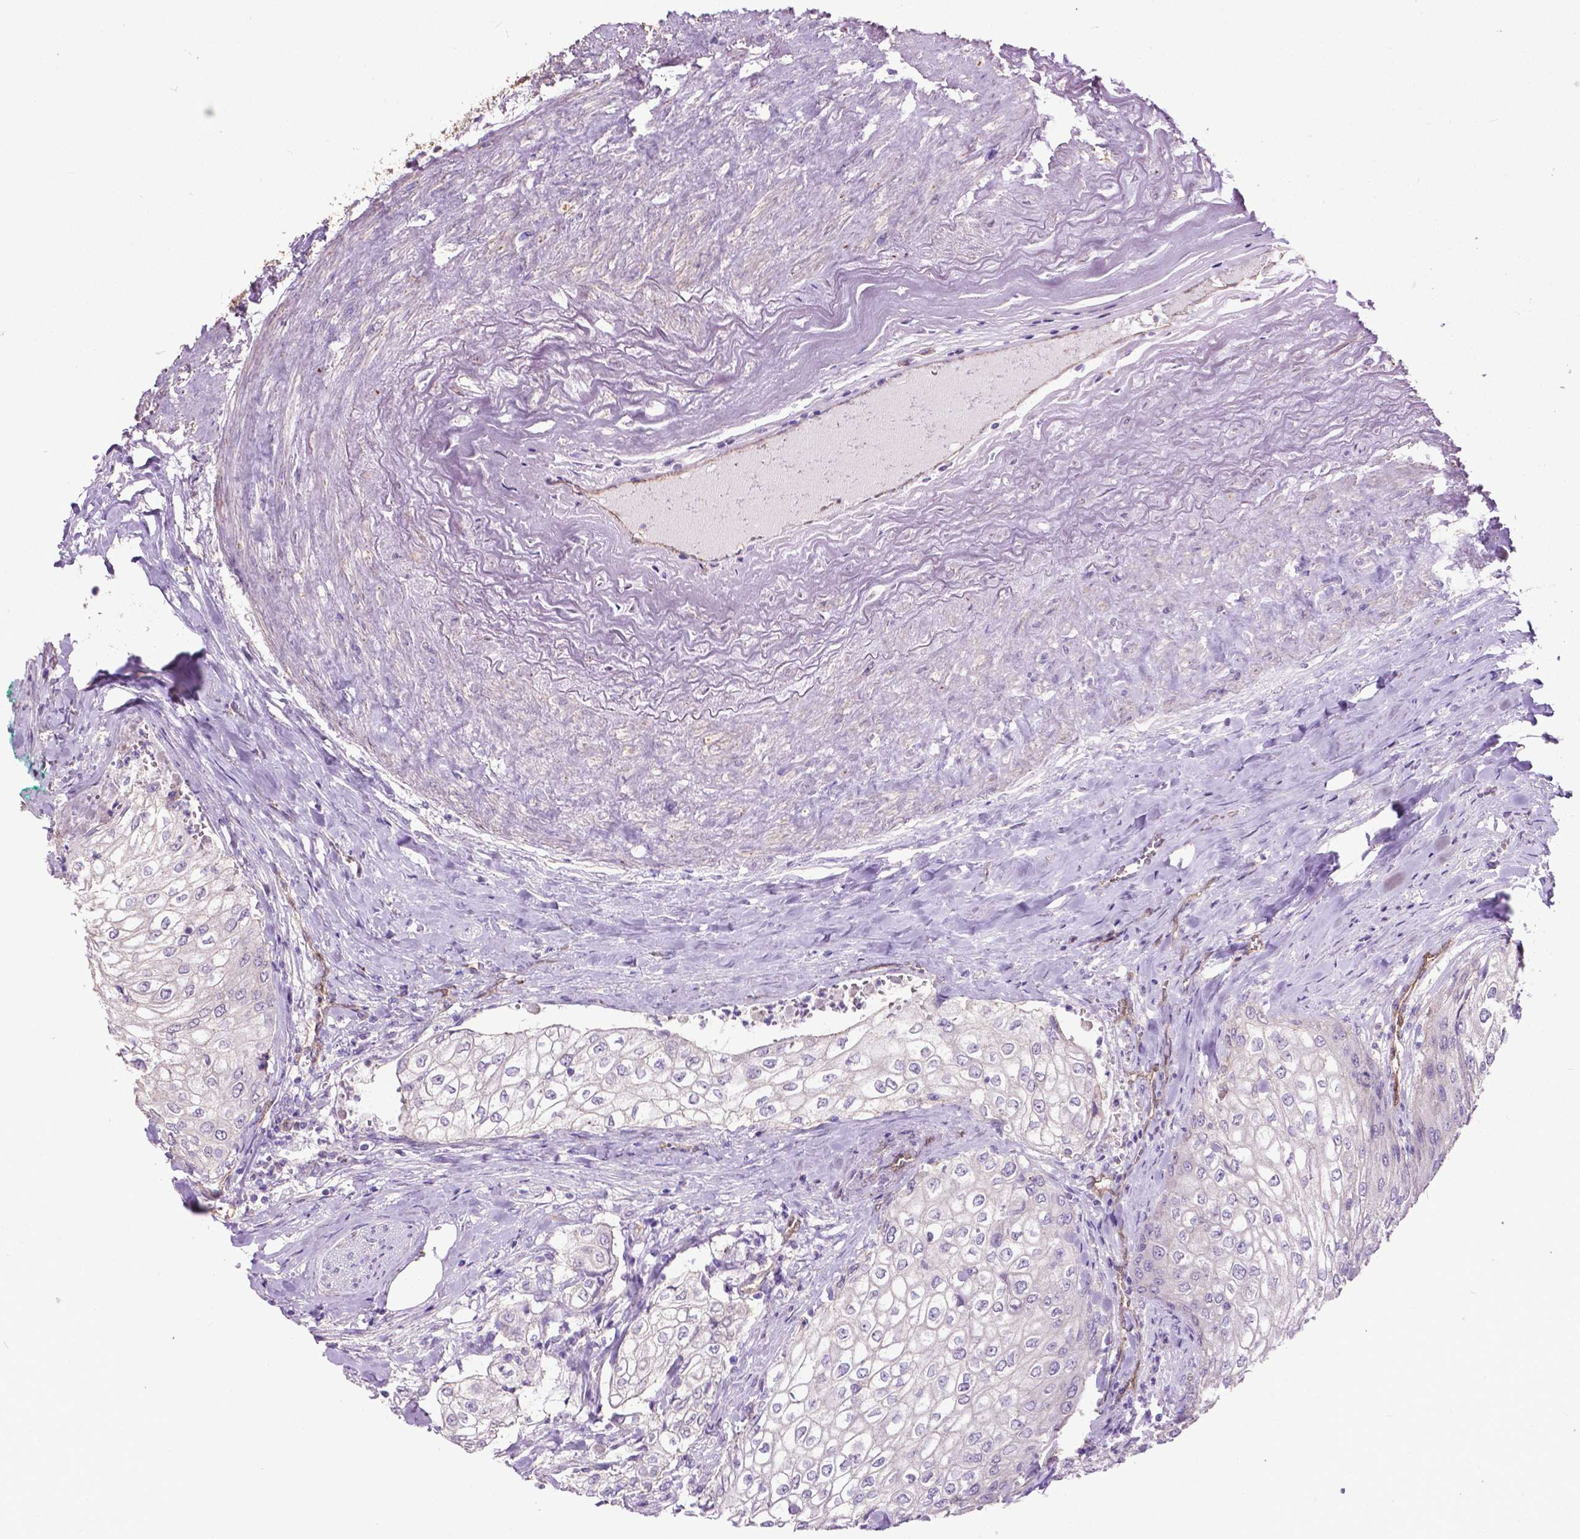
{"staining": {"intensity": "negative", "quantity": "none", "location": "none"}, "tissue": "urothelial cancer", "cell_type": "Tumor cells", "image_type": "cancer", "snomed": [{"axis": "morphology", "description": "Urothelial carcinoma, High grade"}, {"axis": "topography", "description": "Urinary bladder"}], "caption": "Tumor cells are negative for protein expression in human urothelial cancer. Nuclei are stained in blue.", "gene": "PDLIM1", "patient": {"sex": "male", "age": 62}}